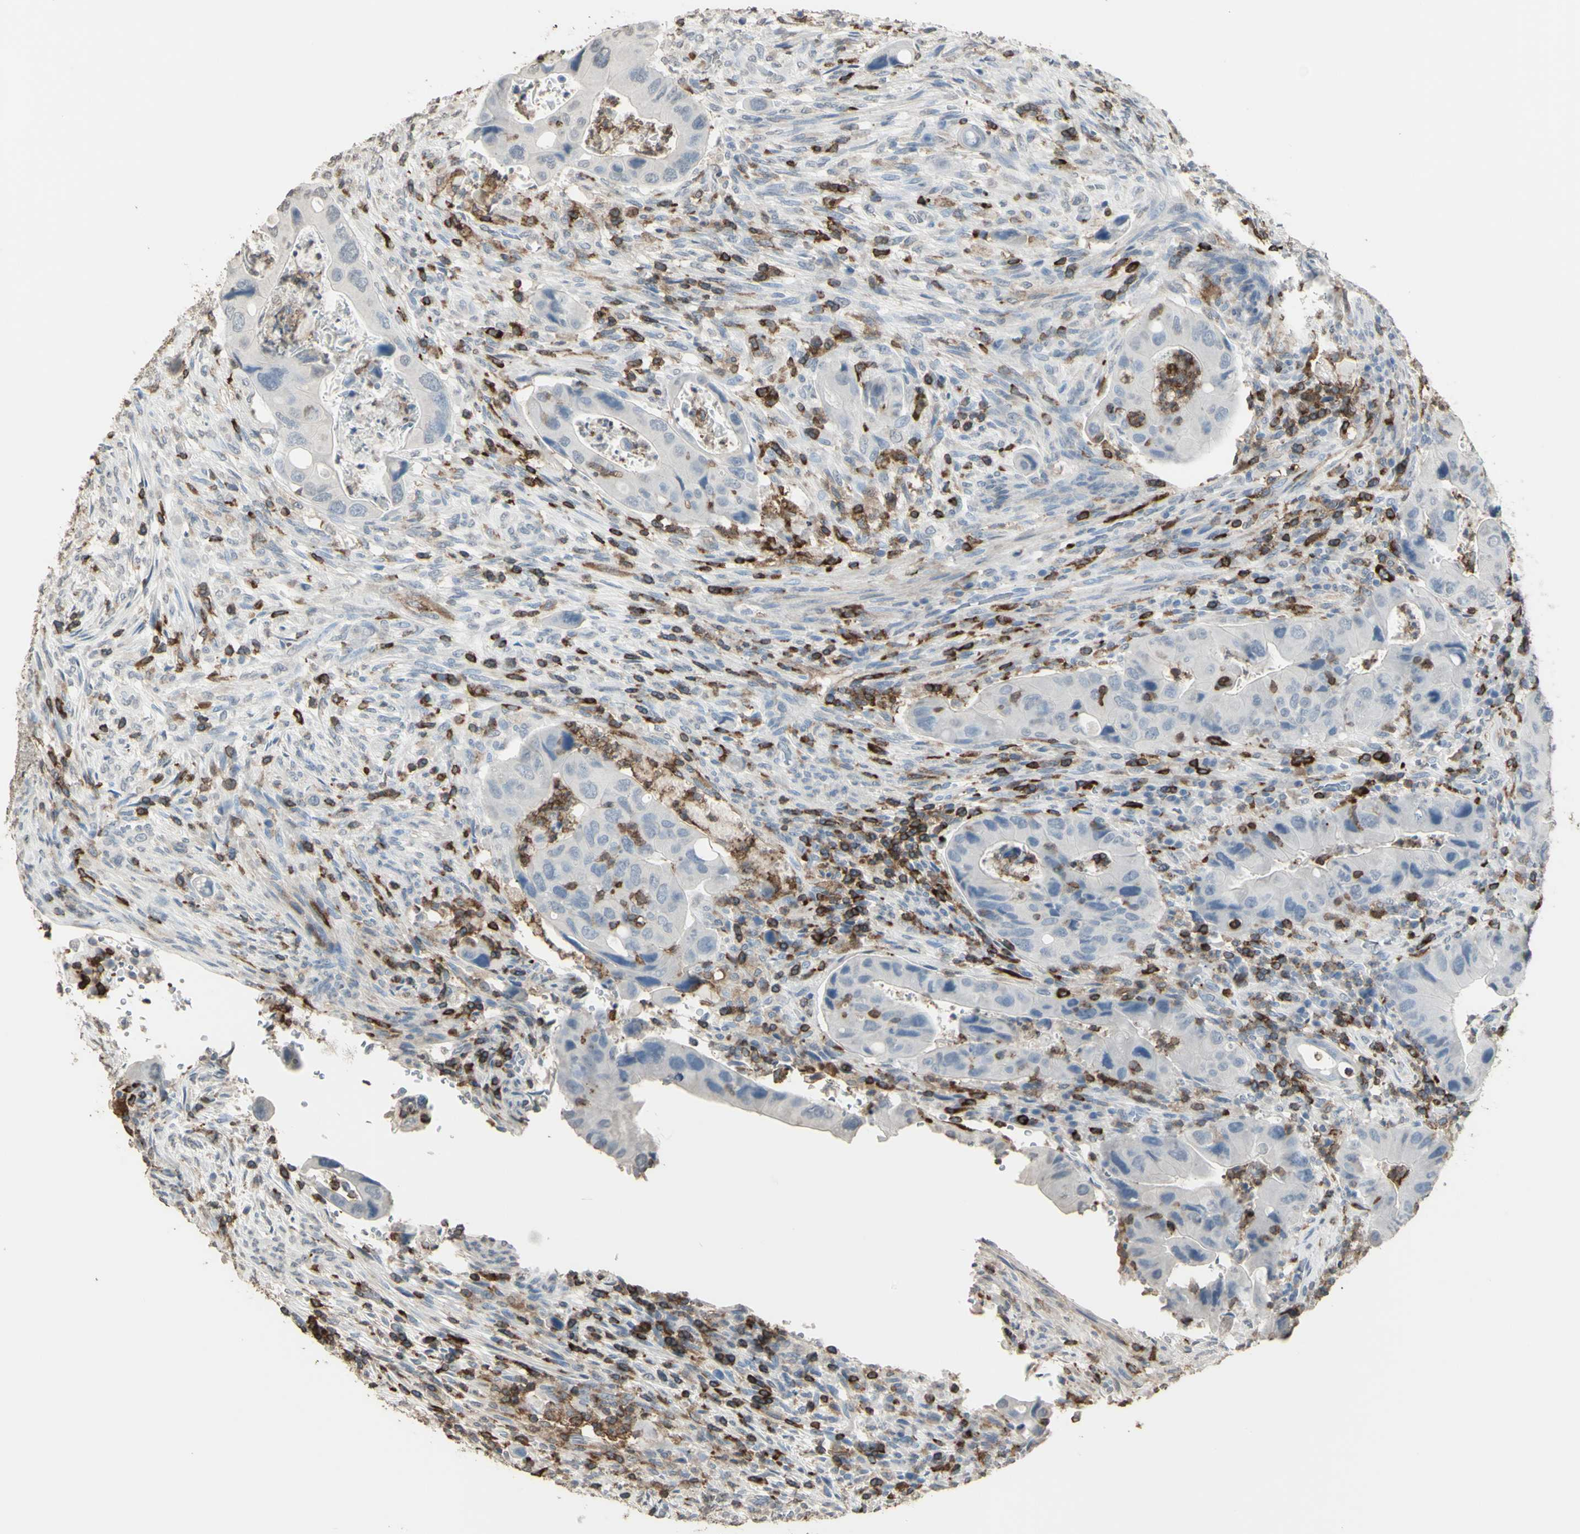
{"staining": {"intensity": "negative", "quantity": "none", "location": "none"}, "tissue": "colorectal cancer", "cell_type": "Tumor cells", "image_type": "cancer", "snomed": [{"axis": "morphology", "description": "Adenocarcinoma, NOS"}, {"axis": "topography", "description": "Rectum"}], "caption": "This is an immunohistochemistry (IHC) image of human colorectal adenocarcinoma. There is no positivity in tumor cells.", "gene": "PSTPIP1", "patient": {"sex": "female", "age": 57}}